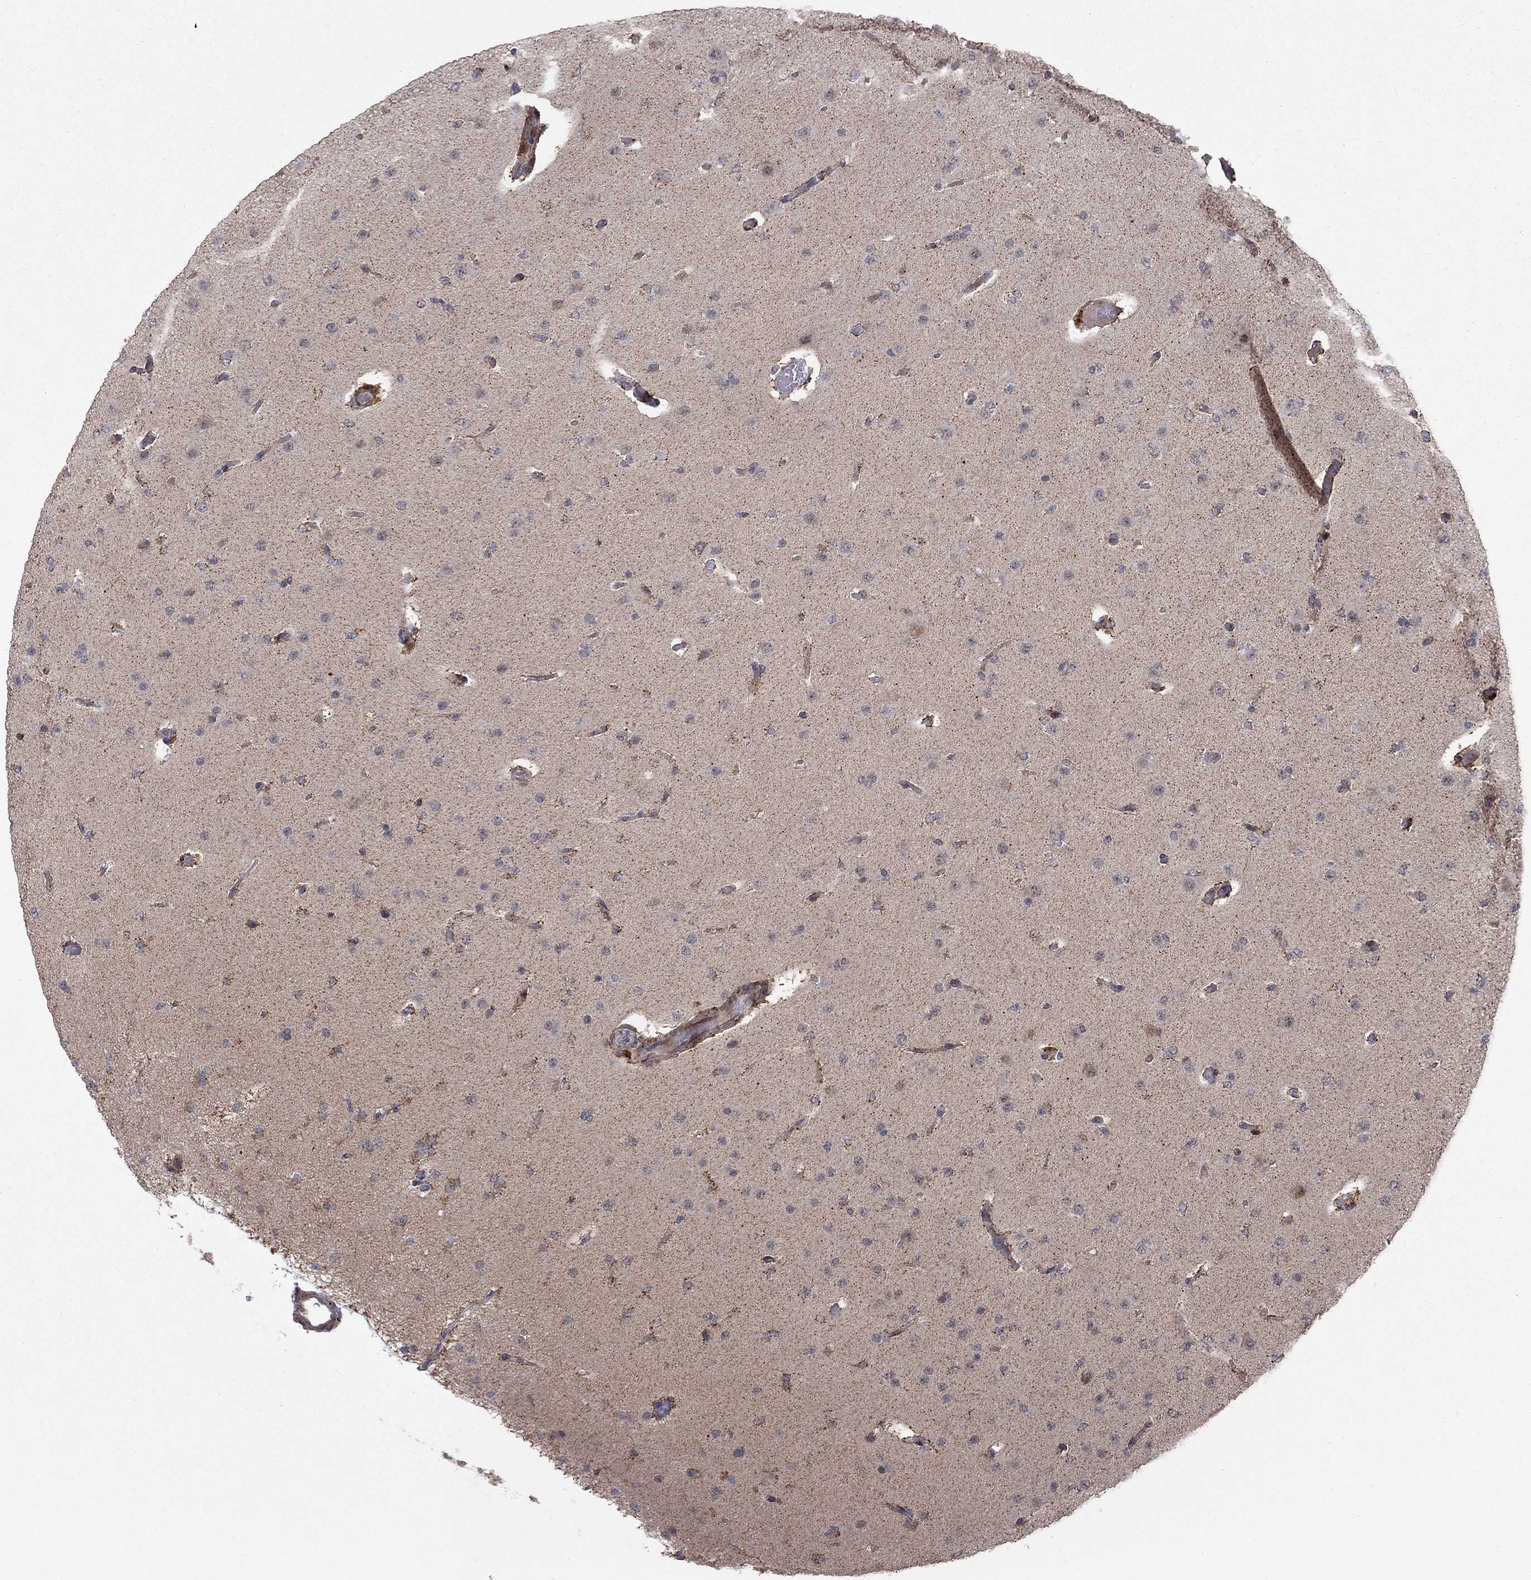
{"staining": {"intensity": "negative", "quantity": "none", "location": "none"}, "tissue": "glioma", "cell_type": "Tumor cells", "image_type": "cancer", "snomed": [{"axis": "morphology", "description": "Glioma, malignant, Low grade"}, {"axis": "topography", "description": "Brain"}], "caption": "Immunohistochemical staining of malignant glioma (low-grade) shows no significant positivity in tumor cells.", "gene": "ZNF395", "patient": {"sex": "male", "age": 41}}